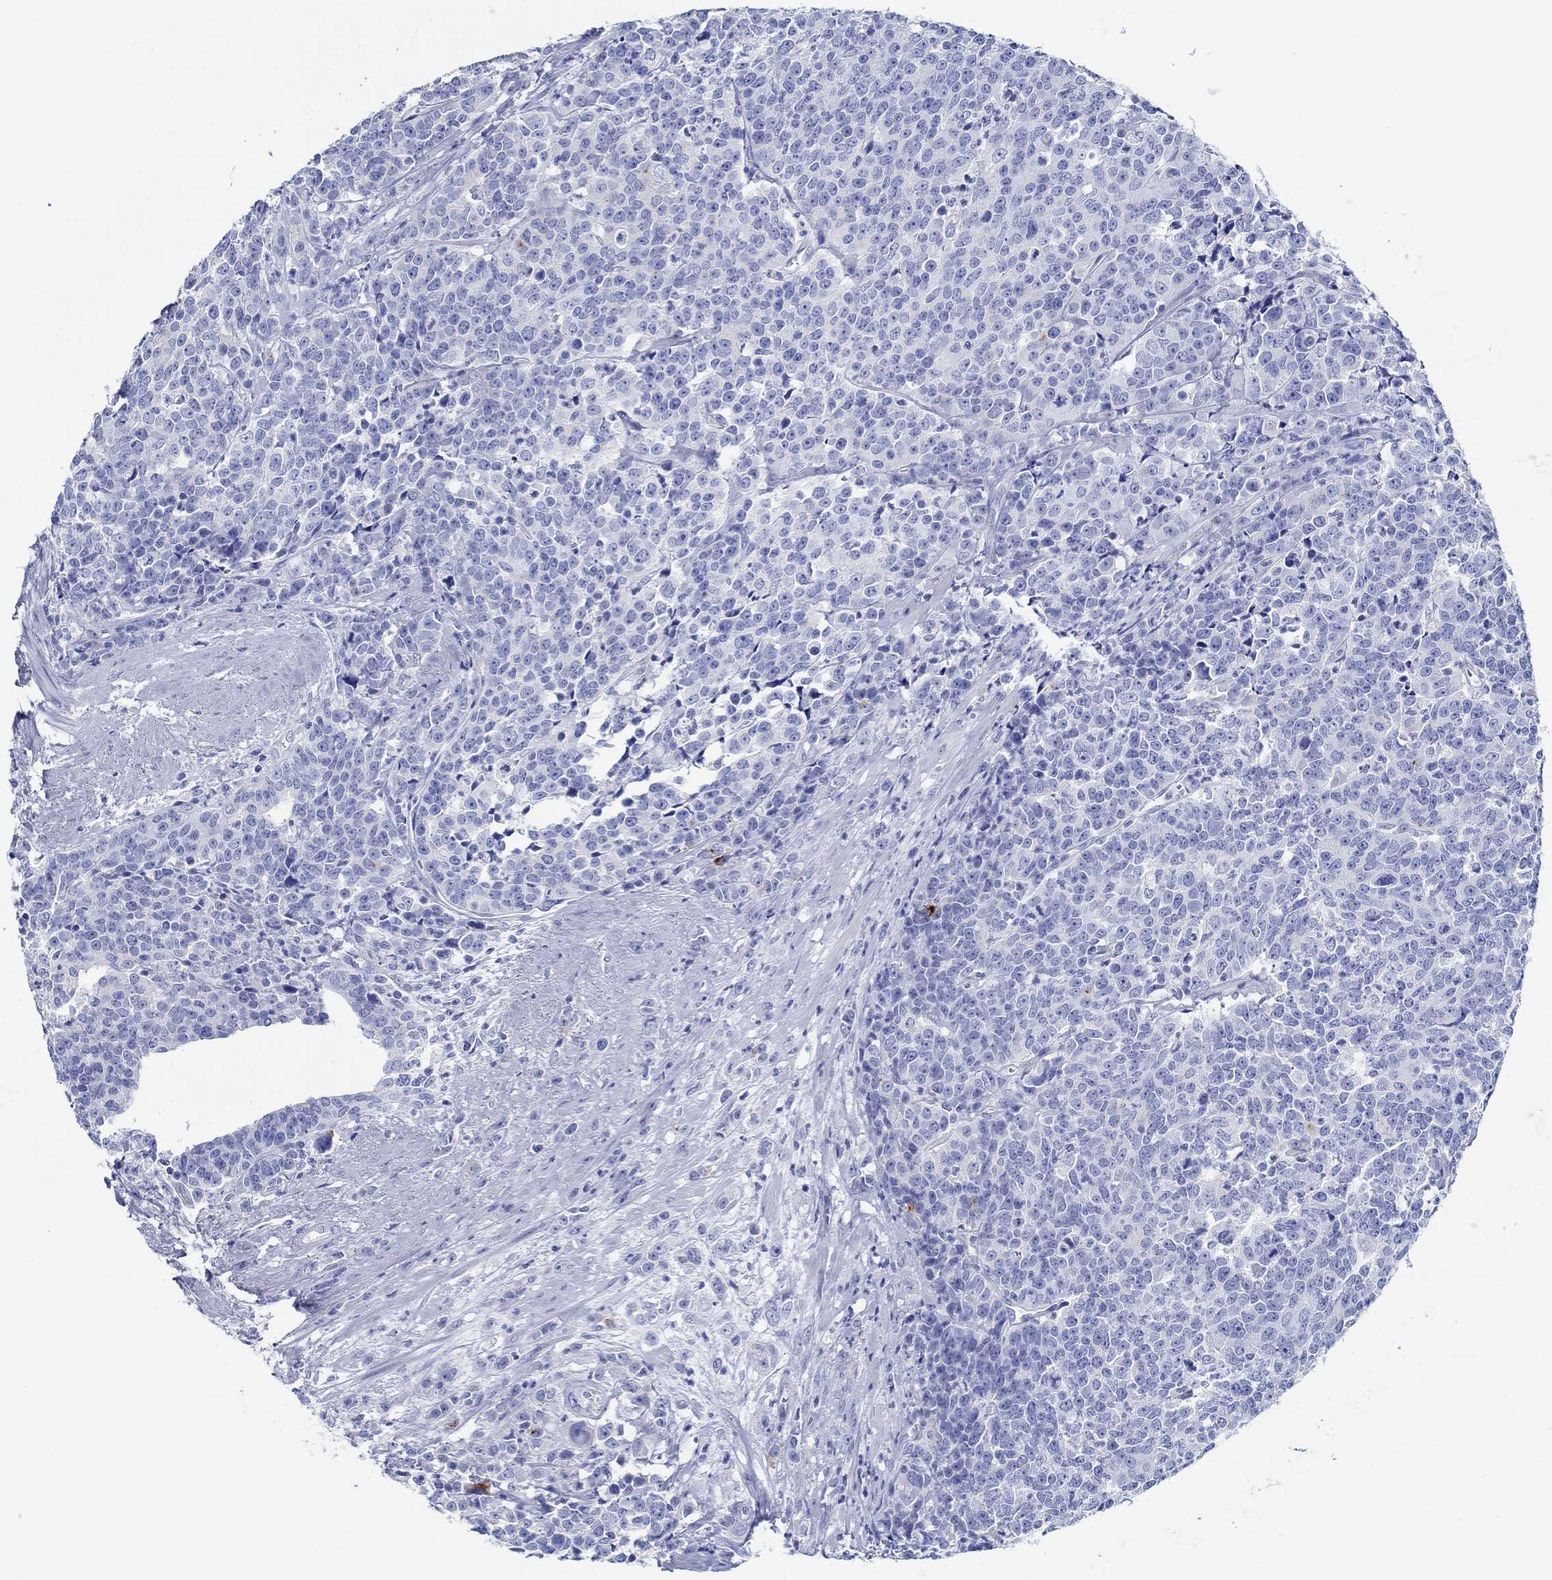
{"staining": {"intensity": "negative", "quantity": "none", "location": "none"}, "tissue": "prostate cancer", "cell_type": "Tumor cells", "image_type": "cancer", "snomed": [{"axis": "morphology", "description": "Adenocarcinoma, NOS"}, {"axis": "topography", "description": "Prostate"}], "caption": "DAB immunohistochemical staining of prostate adenocarcinoma demonstrates no significant positivity in tumor cells.", "gene": "IGFBP6", "patient": {"sex": "male", "age": 67}}